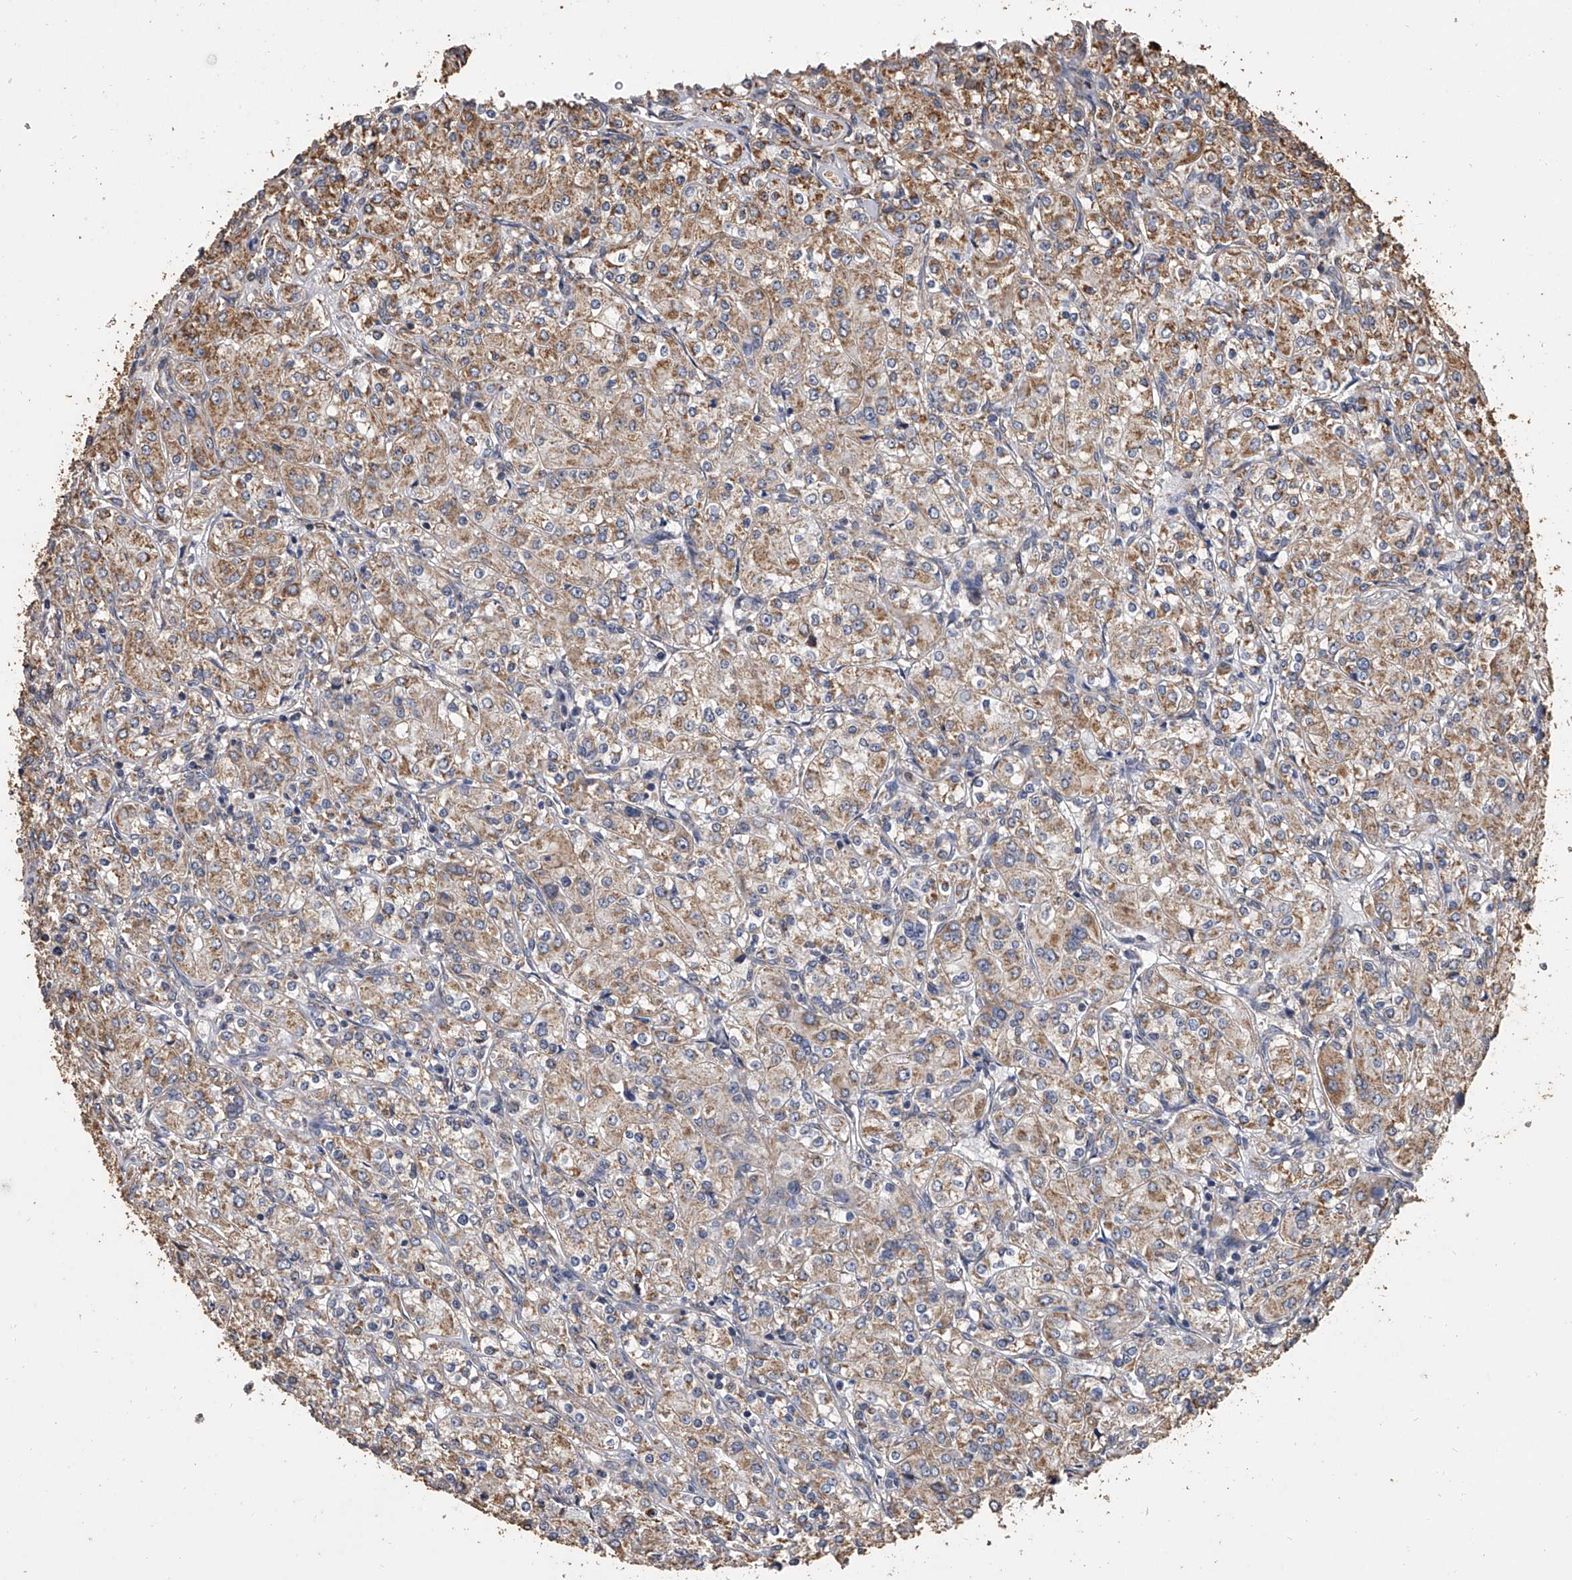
{"staining": {"intensity": "moderate", "quantity": ">75%", "location": "cytoplasmic/membranous"}, "tissue": "renal cancer", "cell_type": "Tumor cells", "image_type": "cancer", "snomed": [{"axis": "morphology", "description": "Adenocarcinoma, NOS"}, {"axis": "topography", "description": "Kidney"}], "caption": "A brown stain shows moderate cytoplasmic/membranous positivity of a protein in renal cancer tumor cells. The protein of interest is stained brown, and the nuclei are stained in blue (DAB IHC with brightfield microscopy, high magnification).", "gene": "MRPL28", "patient": {"sex": "male", "age": 77}}